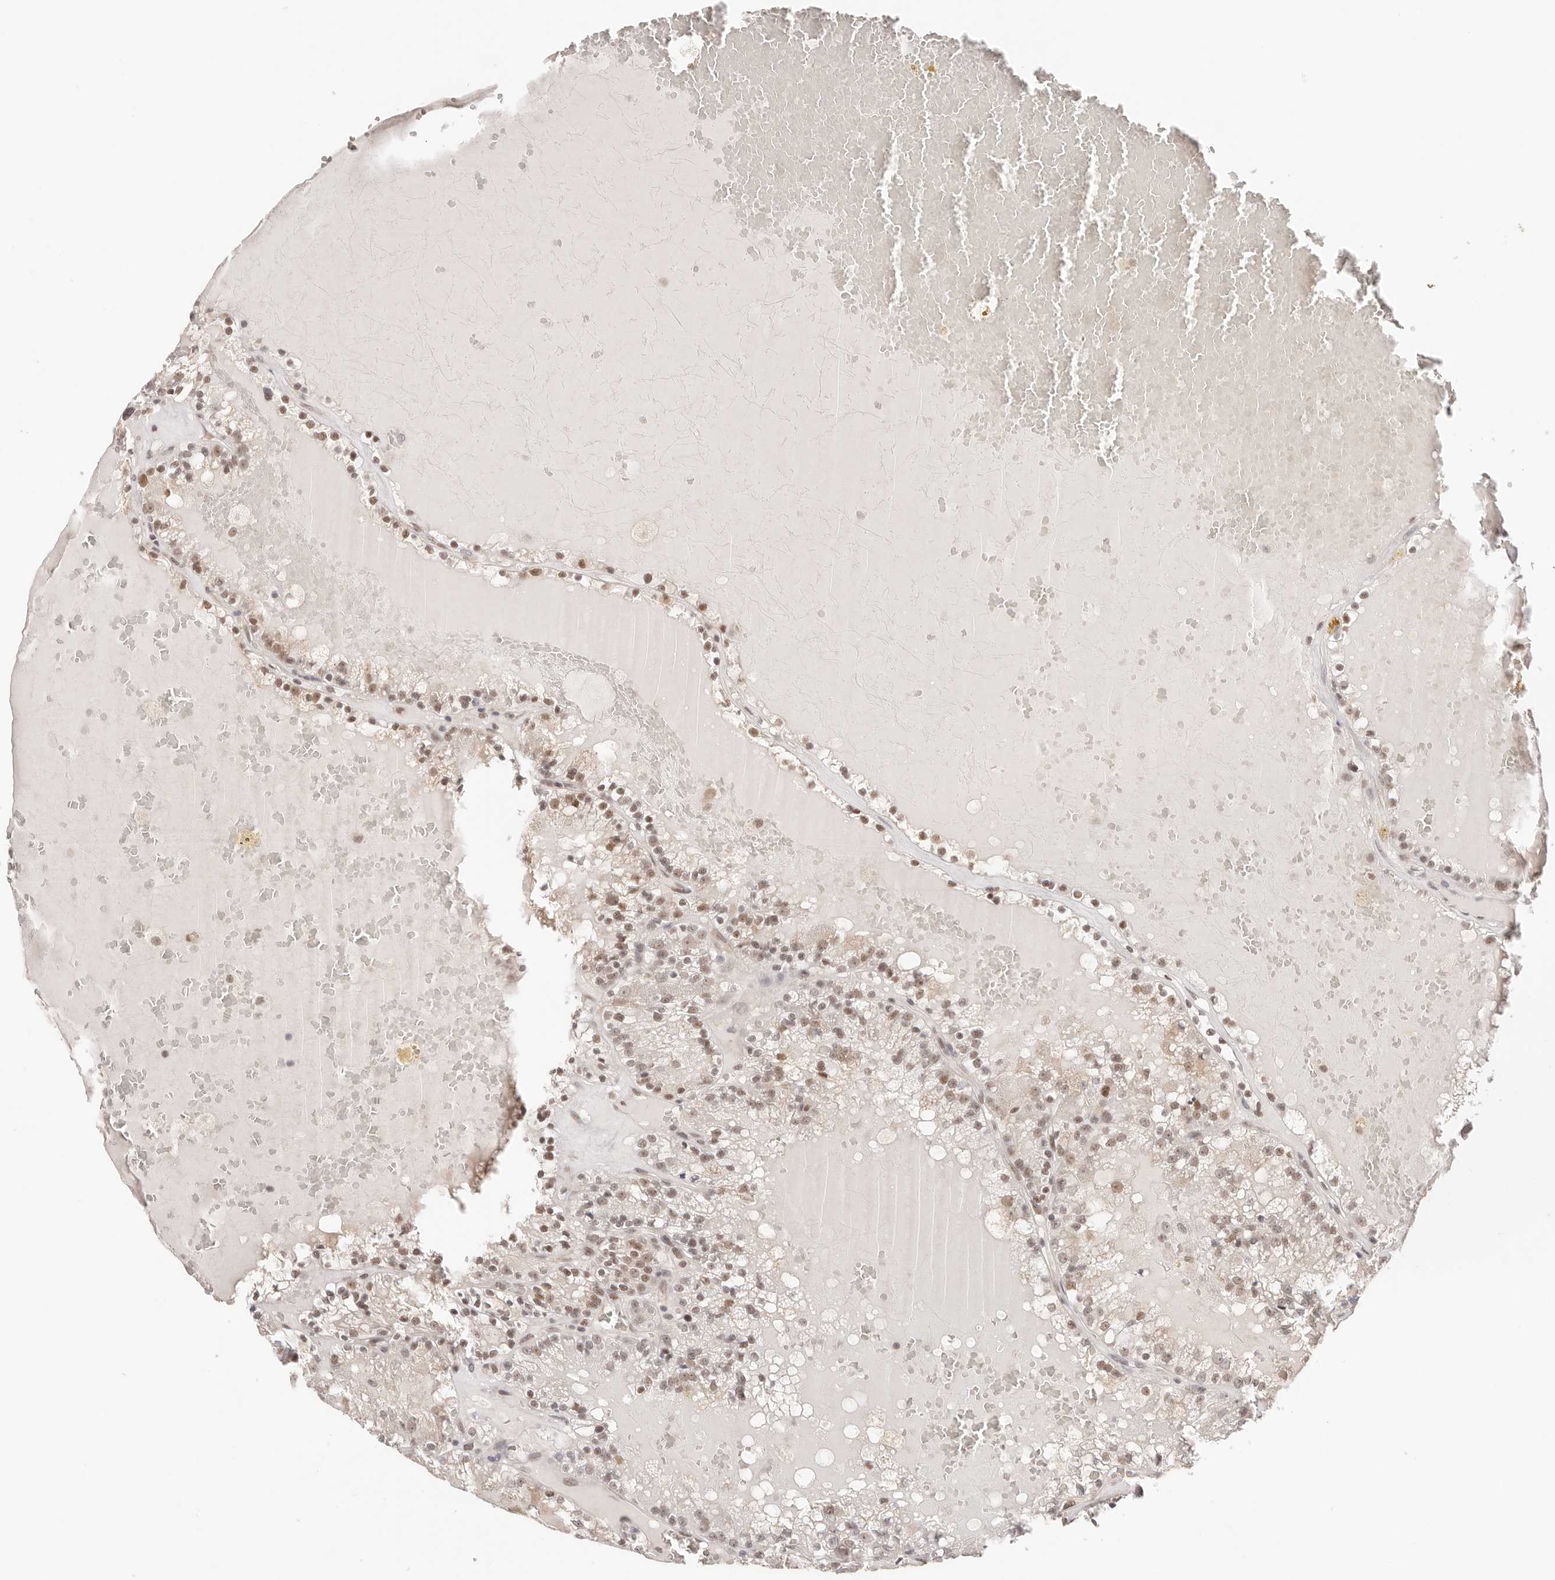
{"staining": {"intensity": "moderate", "quantity": "25%-75%", "location": "nuclear"}, "tissue": "renal cancer", "cell_type": "Tumor cells", "image_type": "cancer", "snomed": [{"axis": "morphology", "description": "Adenocarcinoma, NOS"}, {"axis": "topography", "description": "Kidney"}], "caption": "Renal cancer stained with DAB IHC displays medium levels of moderate nuclear expression in about 25%-75% of tumor cells.", "gene": "RFC3", "patient": {"sex": "female", "age": 56}}